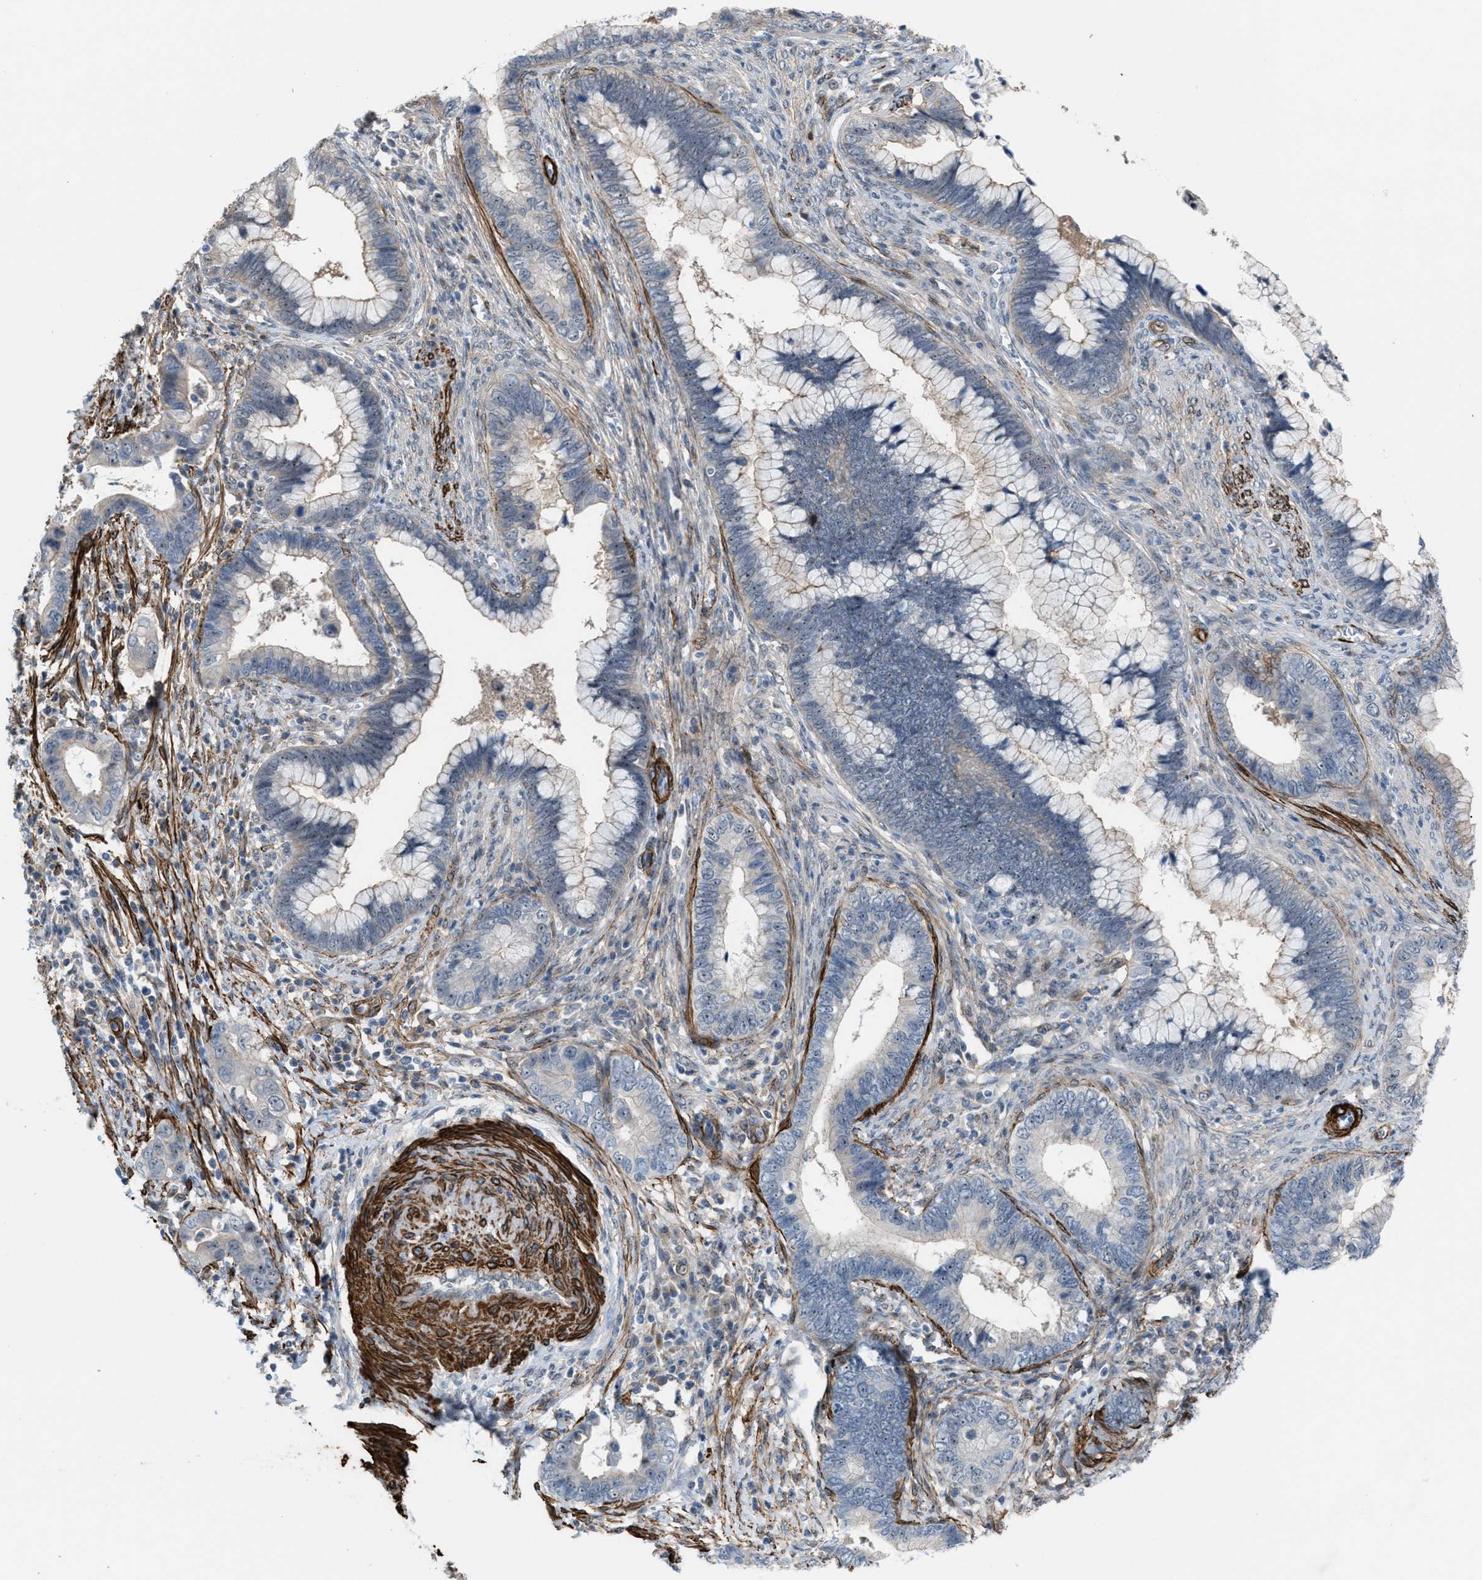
{"staining": {"intensity": "negative", "quantity": "none", "location": "none"}, "tissue": "cervical cancer", "cell_type": "Tumor cells", "image_type": "cancer", "snomed": [{"axis": "morphology", "description": "Adenocarcinoma, NOS"}, {"axis": "topography", "description": "Cervix"}], "caption": "Tumor cells are negative for brown protein staining in adenocarcinoma (cervical). (Brightfield microscopy of DAB (3,3'-diaminobenzidine) IHC at high magnification).", "gene": "NQO2", "patient": {"sex": "female", "age": 44}}